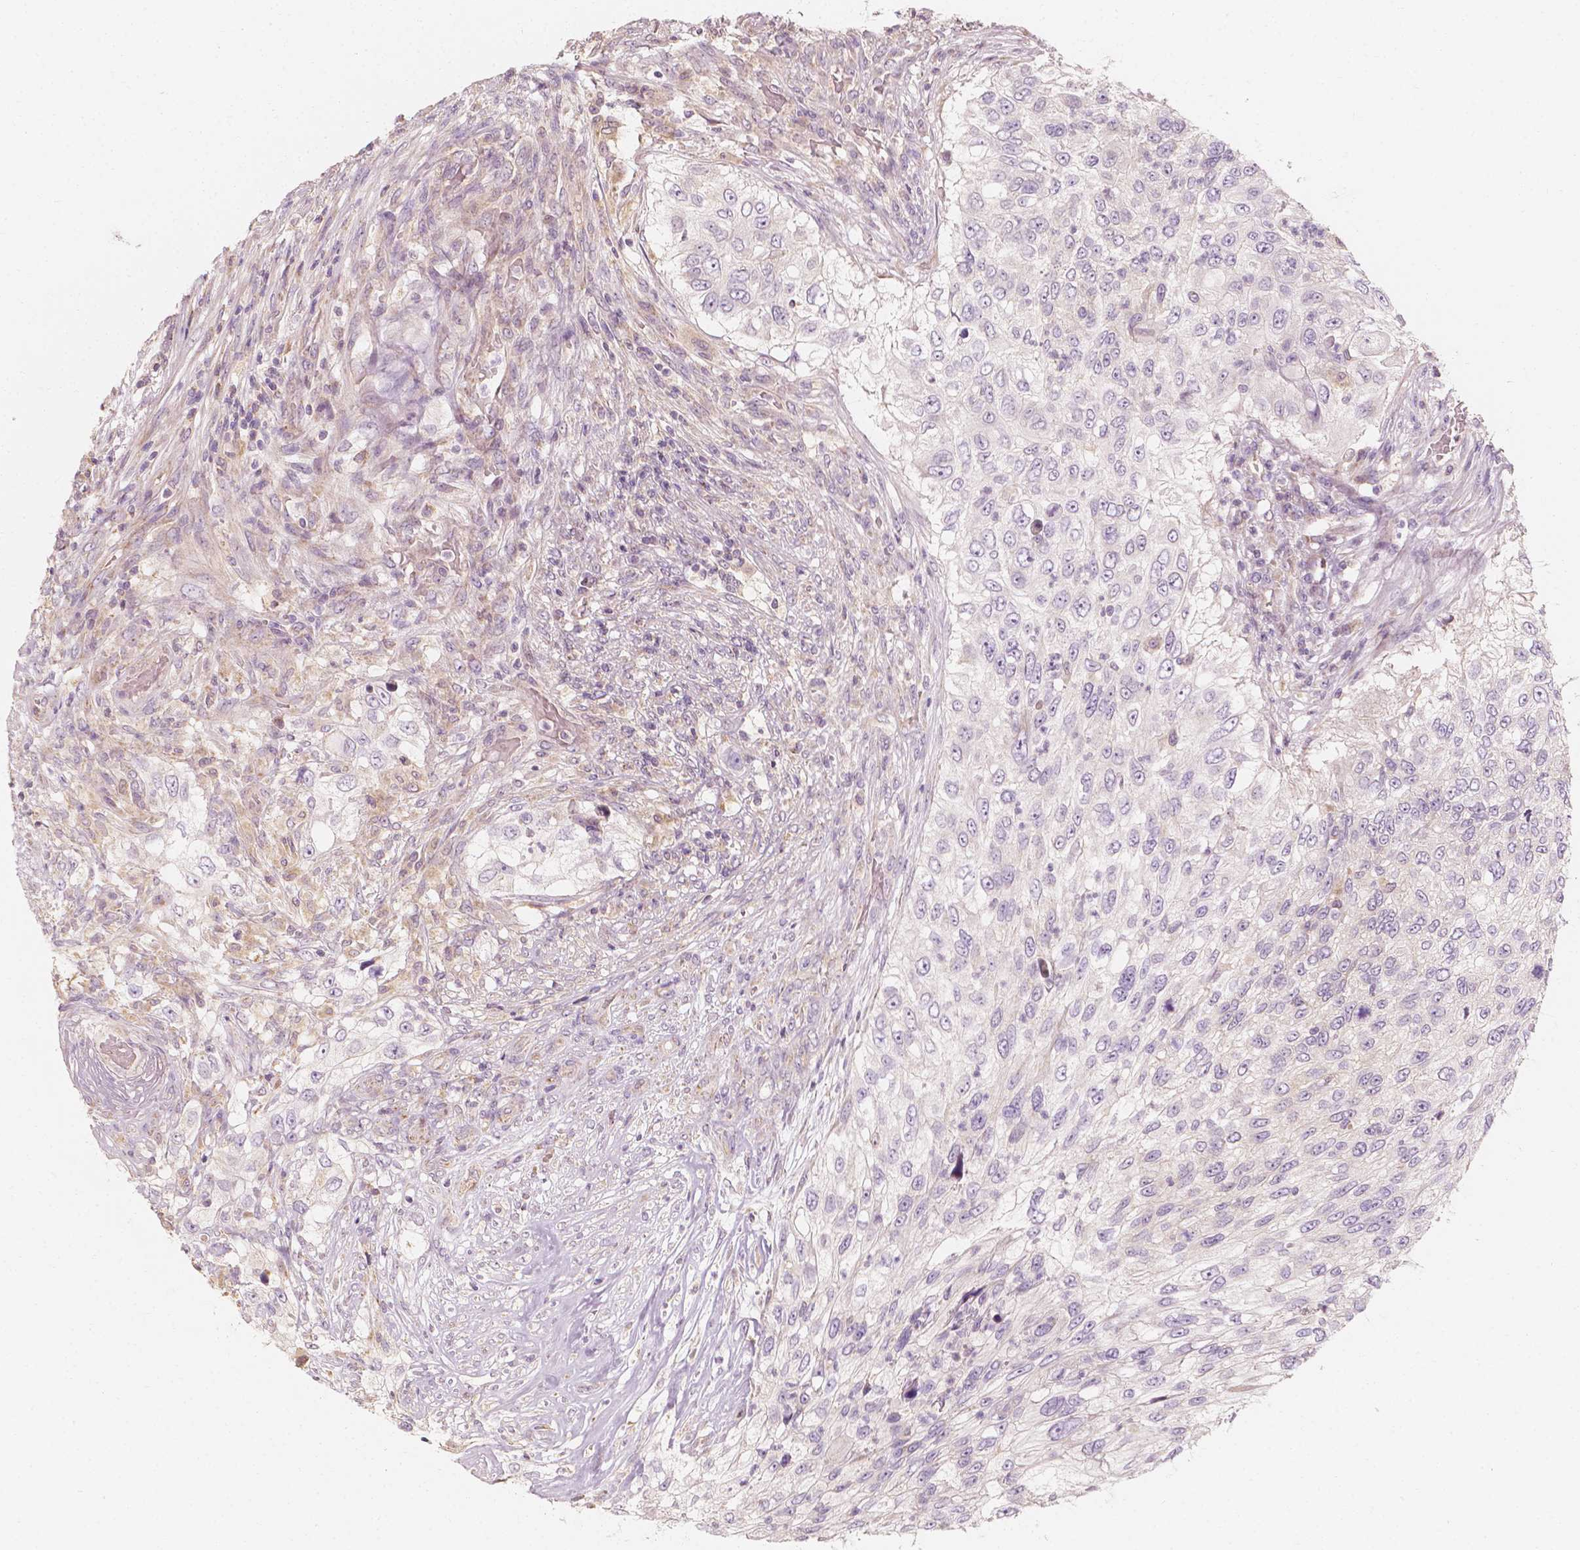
{"staining": {"intensity": "negative", "quantity": "none", "location": "none"}, "tissue": "urothelial cancer", "cell_type": "Tumor cells", "image_type": "cancer", "snomed": [{"axis": "morphology", "description": "Urothelial carcinoma, High grade"}, {"axis": "topography", "description": "Urinary bladder"}], "caption": "A high-resolution photomicrograph shows immunohistochemistry (IHC) staining of urothelial carcinoma (high-grade), which demonstrates no significant expression in tumor cells. (DAB (3,3'-diaminobenzidine) immunohistochemistry (IHC) with hematoxylin counter stain).", "gene": "SHPK", "patient": {"sex": "female", "age": 60}}